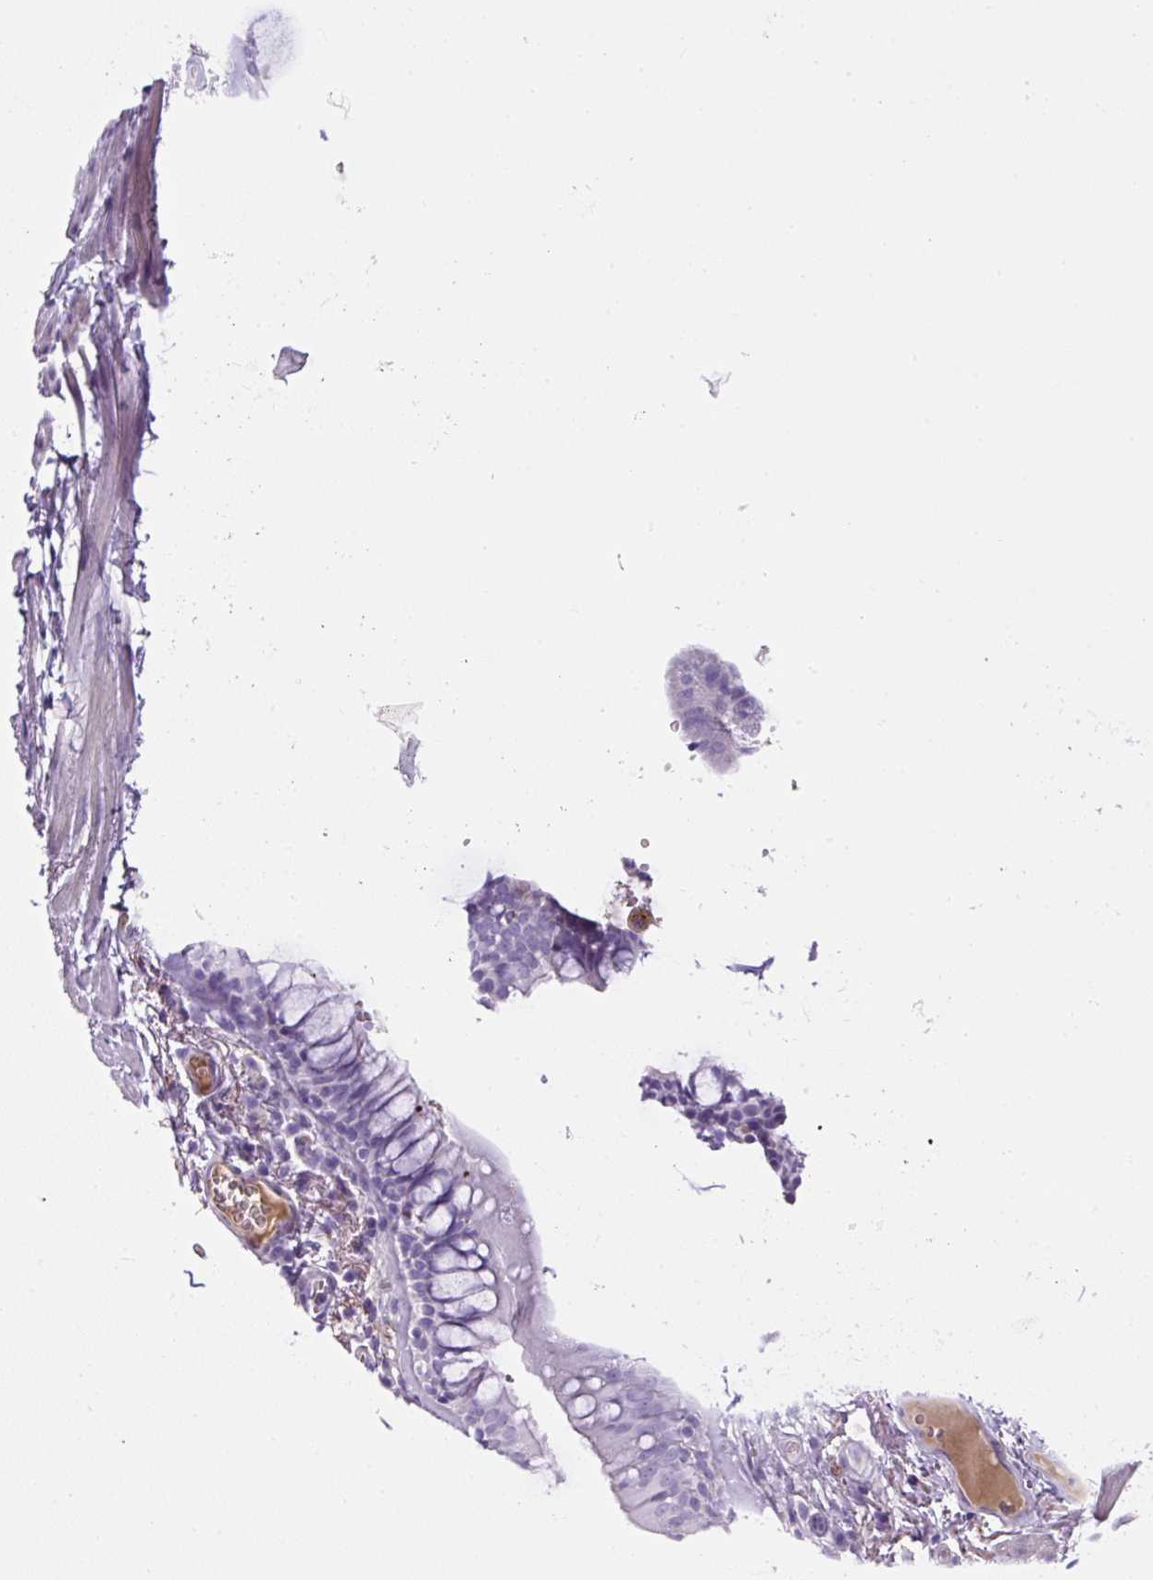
{"staining": {"intensity": "negative", "quantity": "none", "location": "none"}, "tissue": "bronchus", "cell_type": "Respiratory epithelial cells", "image_type": "normal", "snomed": [{"axis": "morphology", "description": "Normal tissue, NOS"}, {"axis": "topography", "description": "Cartilage tissue"}, {"axis": "topography", "description": "Bronchus"}], "caption": "Bronchus stained for a protein using immunohistochemistry (IHC) displays no expression respiratory epithelial cells.", "gene": "OR14A2", "patient": {"sex": "male", "age": 78}}